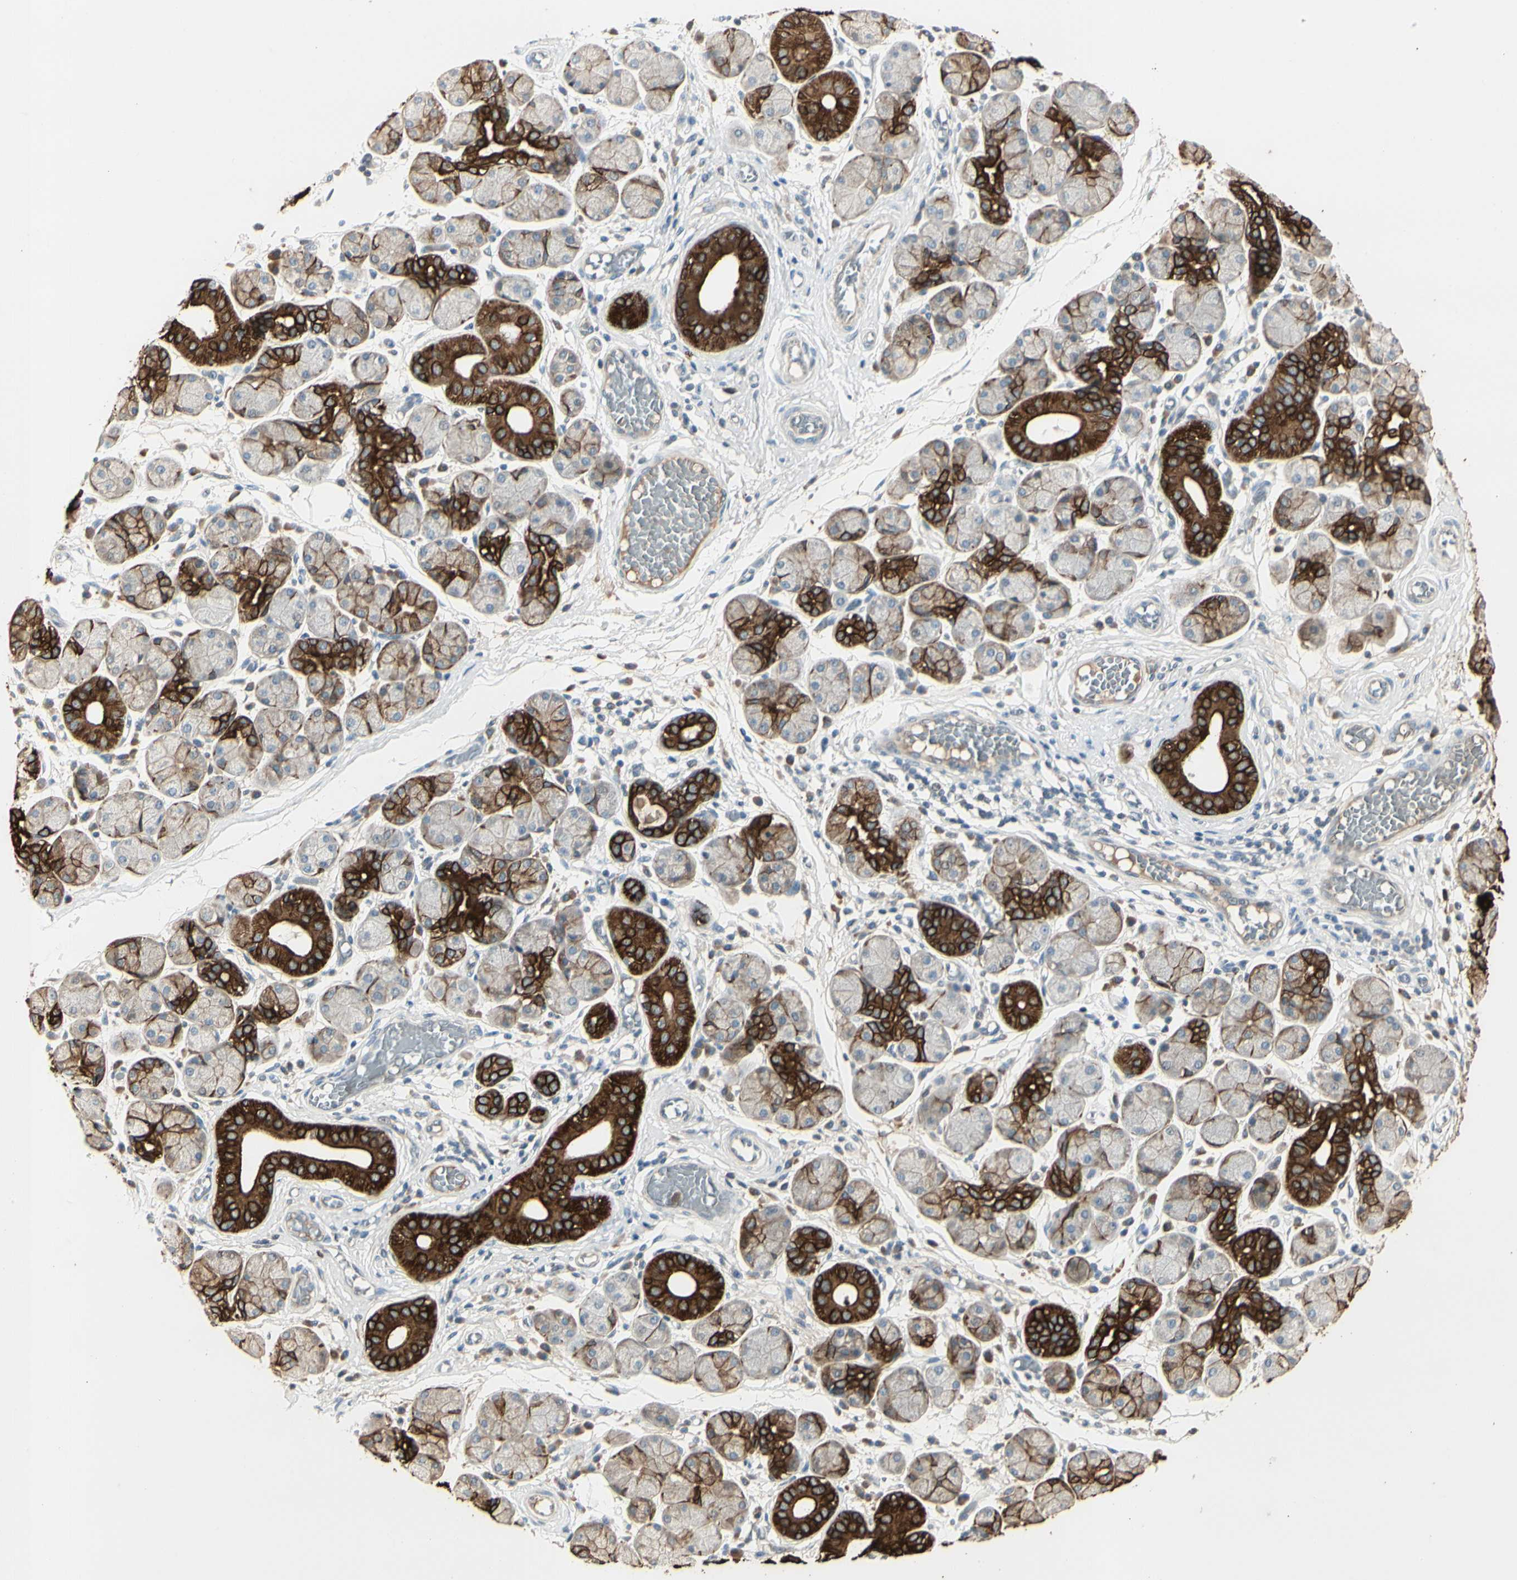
{"staining": {"intensity": "strong", "quantity": "25%-75%", "location": "cytoplasmic/membranous"}, "tissue": "salivary gland", "cell_type": "Glandular cells", "image_type": "normal", "snomed": [{"axis": "morphology", "description": "Normal tissue, NOS"}, {"axis": "topography", "description": "Salivary gland"}], "caption": "Salivary gland stained with DAB (3,3'-diaminobenzidine) IHC shows high levels of strong cytoplasmic/membranous expression in about 25%-75% of glandular cells.", "gene": "SKIL", "patient": {"sex": "female", "age": 24}}